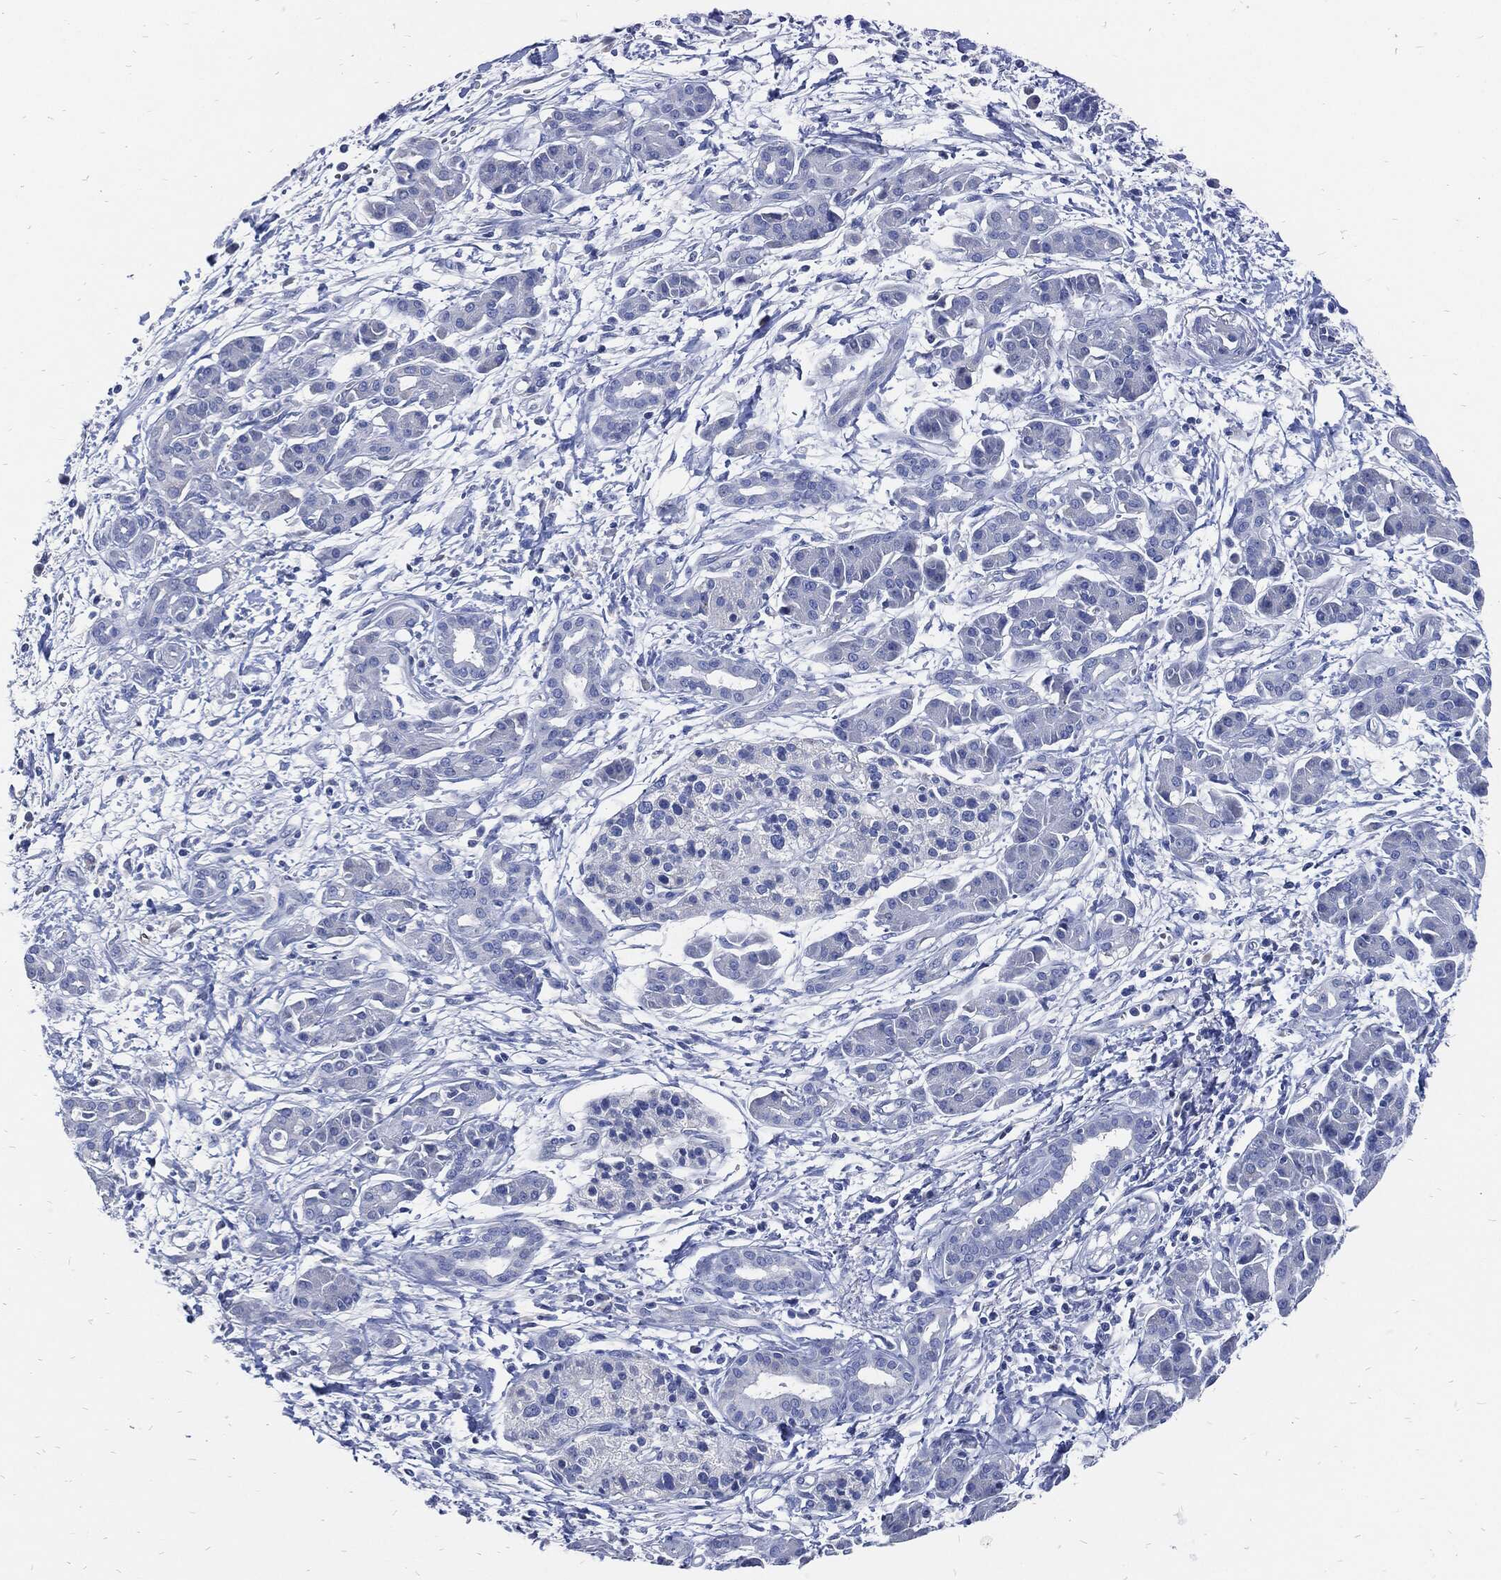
{"staining": {"intensity": "negative", "quantity": "none", "location": "none"}, "tissue": "pancreatic cancer", "cell_type": "Tumor cells", "image_type": "cancer", "snomed": [{"axis": "morphology", "description": "Adenocarcinoma, NOS"}, {"axis": "topography", "description": "Pancreas"}], "caption": "Photomicrograph shows no significant protein expression in tumor cells of pancreatic cancer (adenocarcinoma).", "gene": "FABP4", "patient": {"sex": "male", "age": 72}}